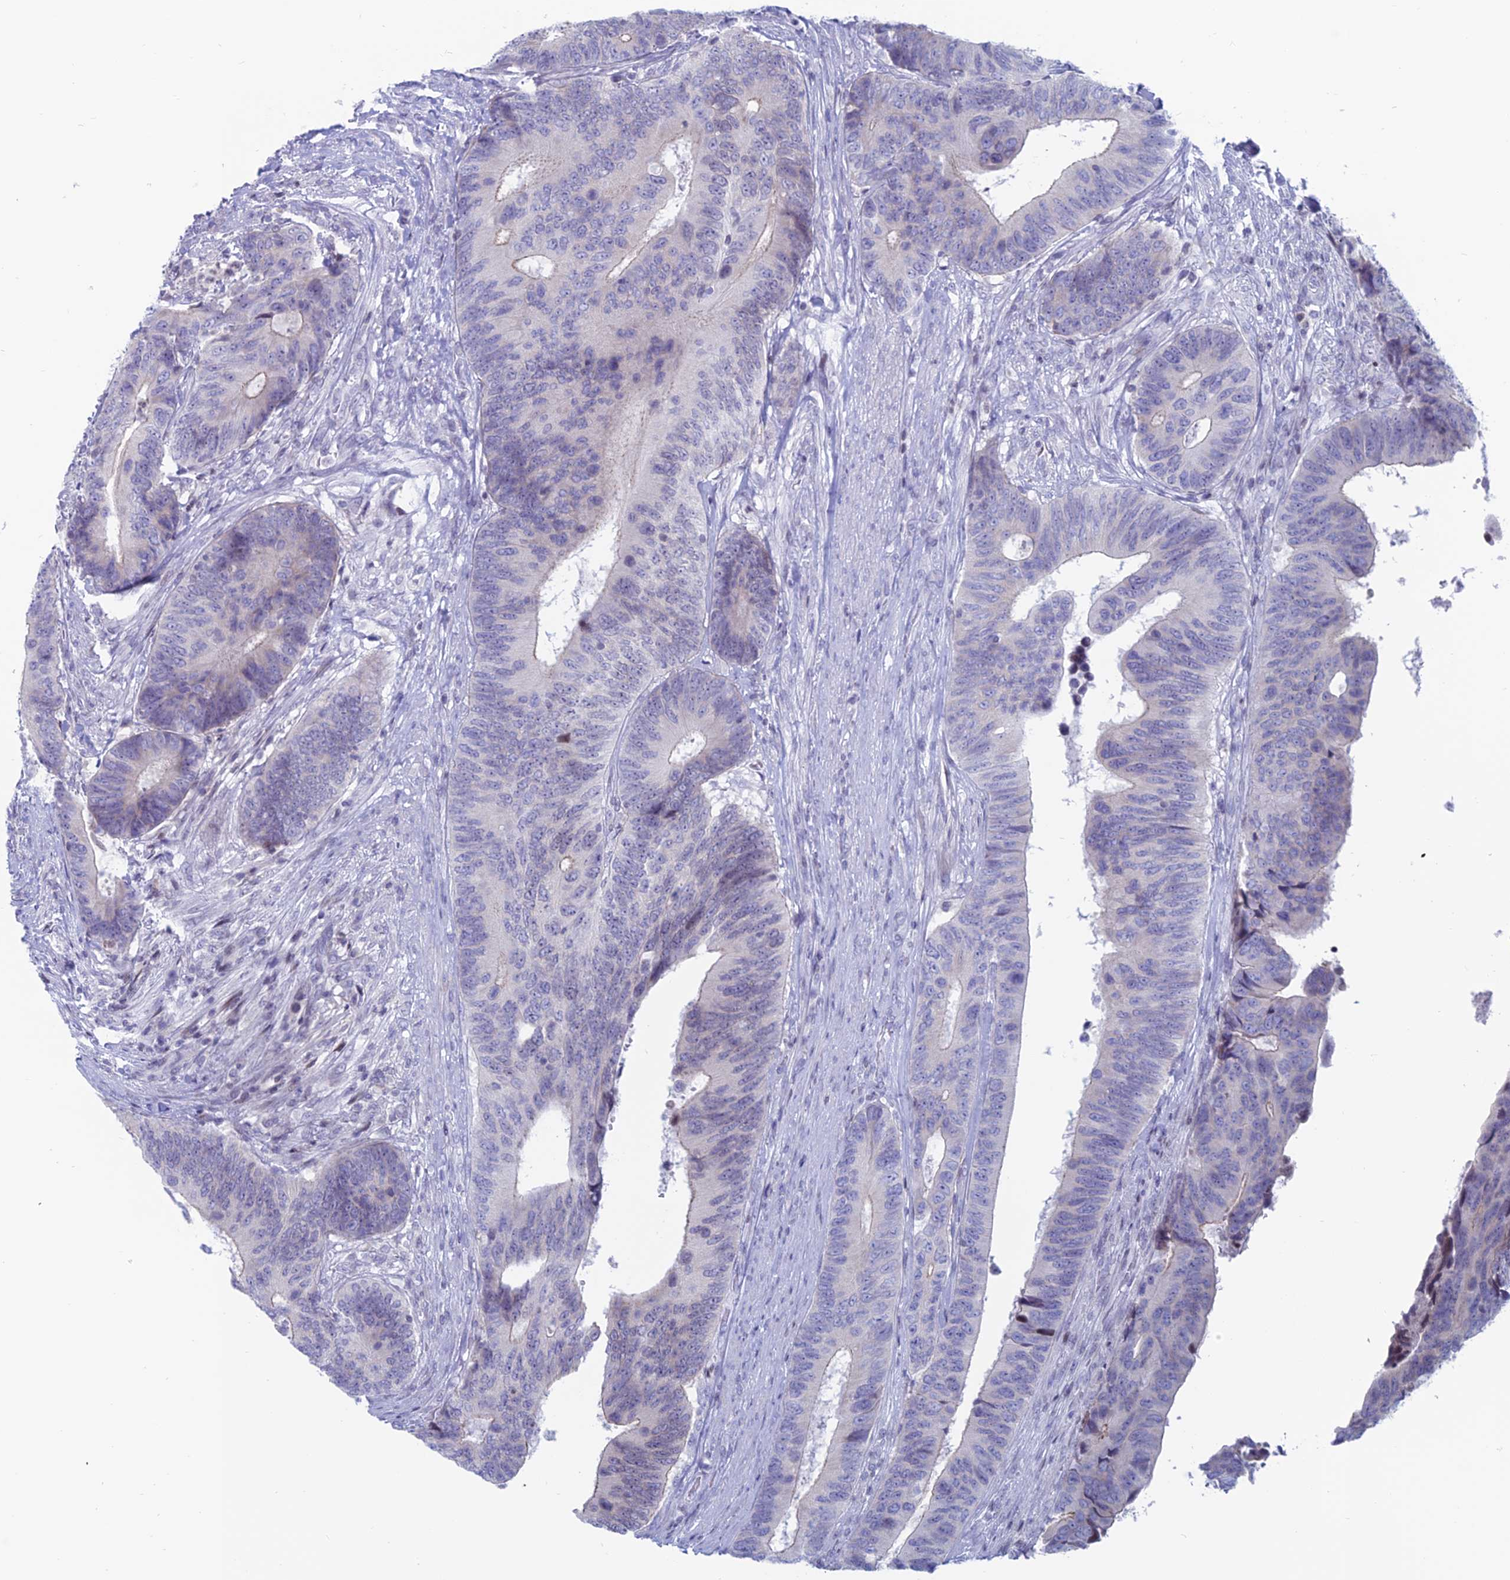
{"staining": {"intensity": "negative", "quantity": "none", "location": "none"}, "tissue": "colorectal cancer", "cell_type": "Tumor cells", "image_type": "cancer", "snomed": [{"axis": "morphology", "description": "Adenocarcinoma, NOS"}, {"axis": "topography", "description": "Colon"}], "caption": "Colorectal adenocarcinoma stained for a protein using immunohistochemistry (IHC) displays no staining tumor cells.", "gene": "CERS6", "patient": {"sex": "male", "age": 87}}